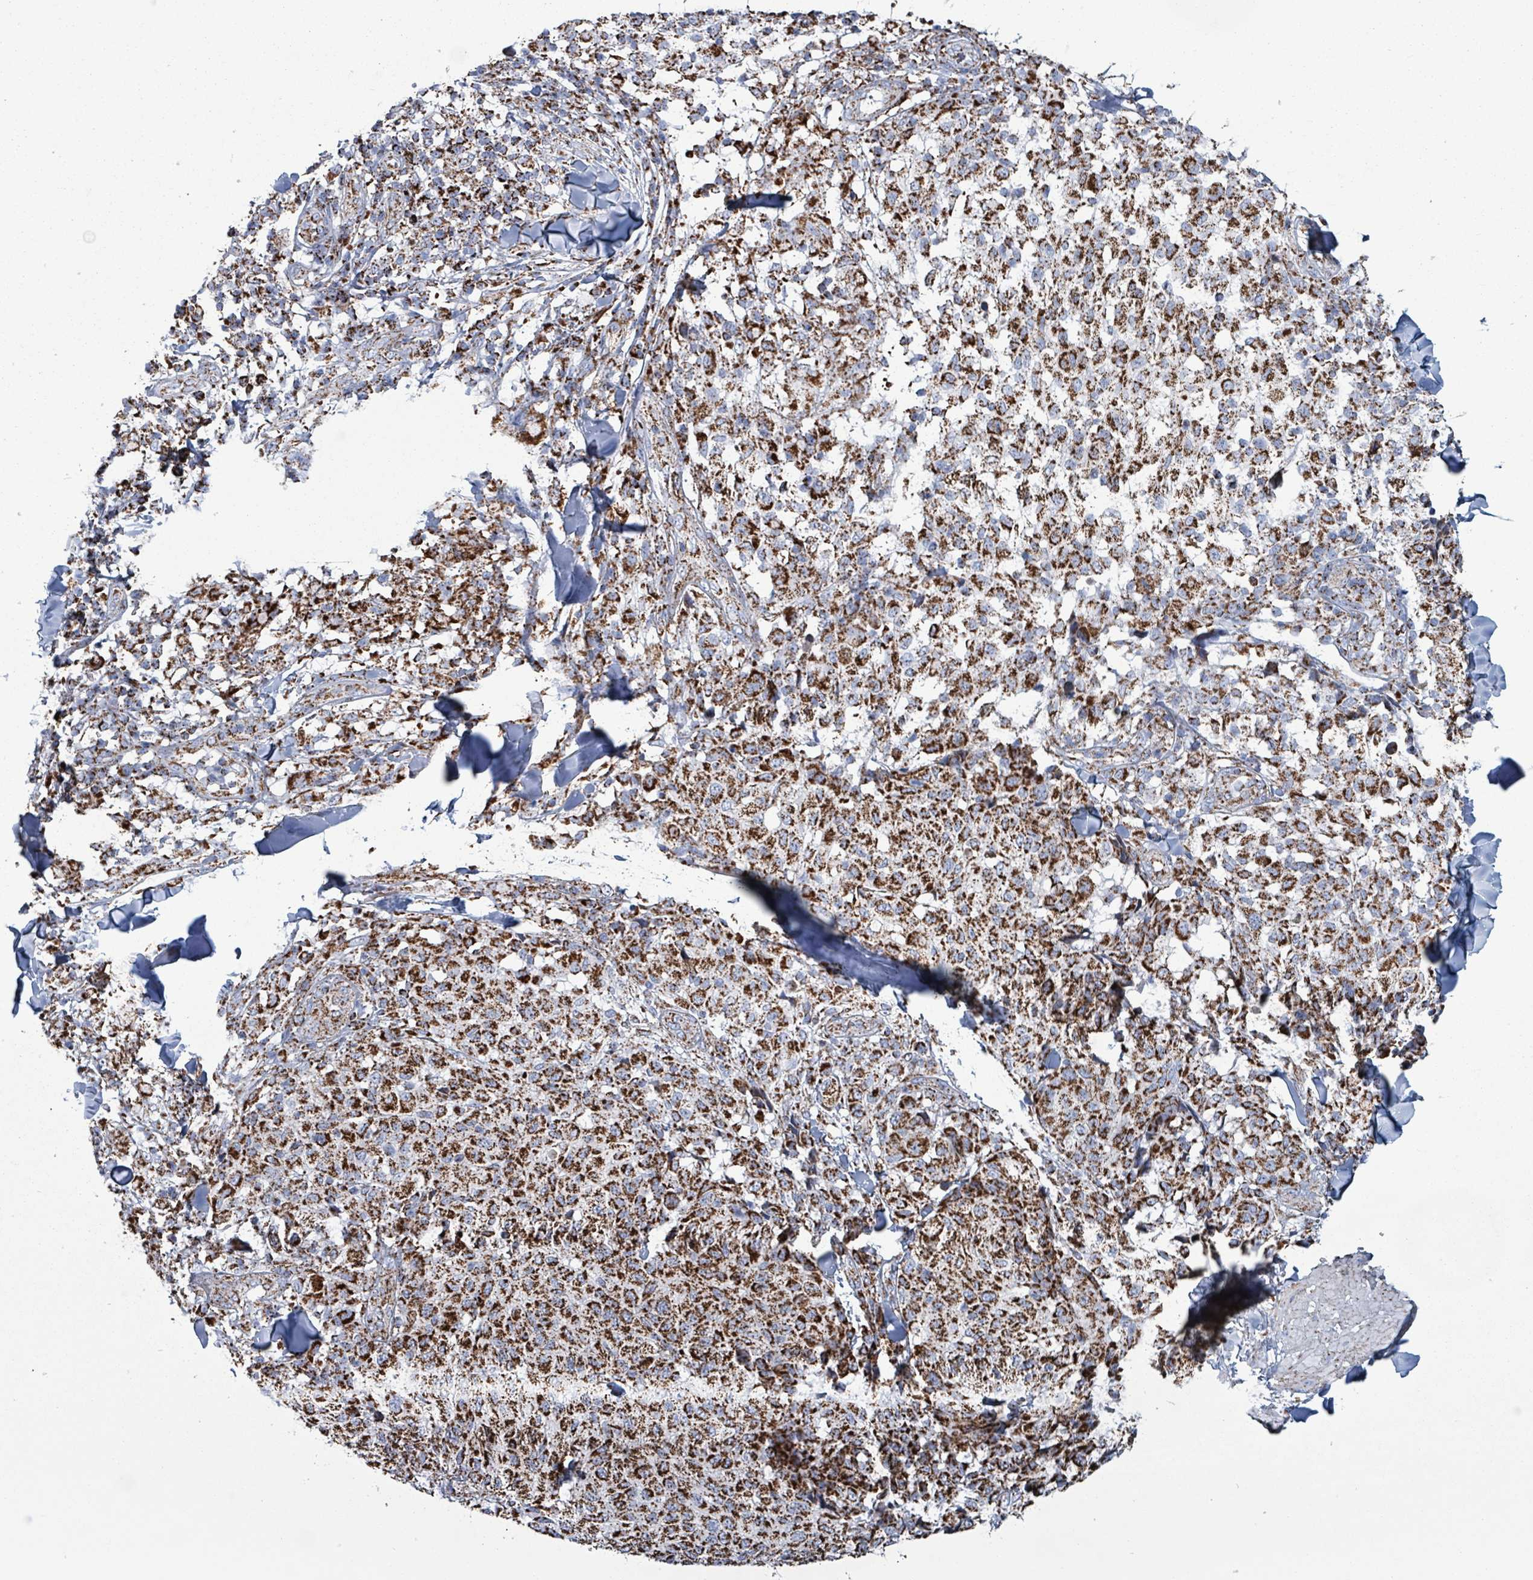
{"staining": {"intensity": "strong", "quantity": ">75%", "location": "cytoplasmic/membranous"}, "tissue": "melanoma", "cell_type": "Tumor cells", "image_type": "cancer", "snomed": [{"axis": "morphology", "description": "Malignant melanoma, NOS"}, {"axis": "topography", "description": "Skin"}], "caption": "The photomicrograph demonstrates a brown stain indicating the presence of a protein in the cytoplasmic/membranous of tumor cells in melanoma.", "gene": "IDH3B", "patient": {"sex": "male", "age": 66}}